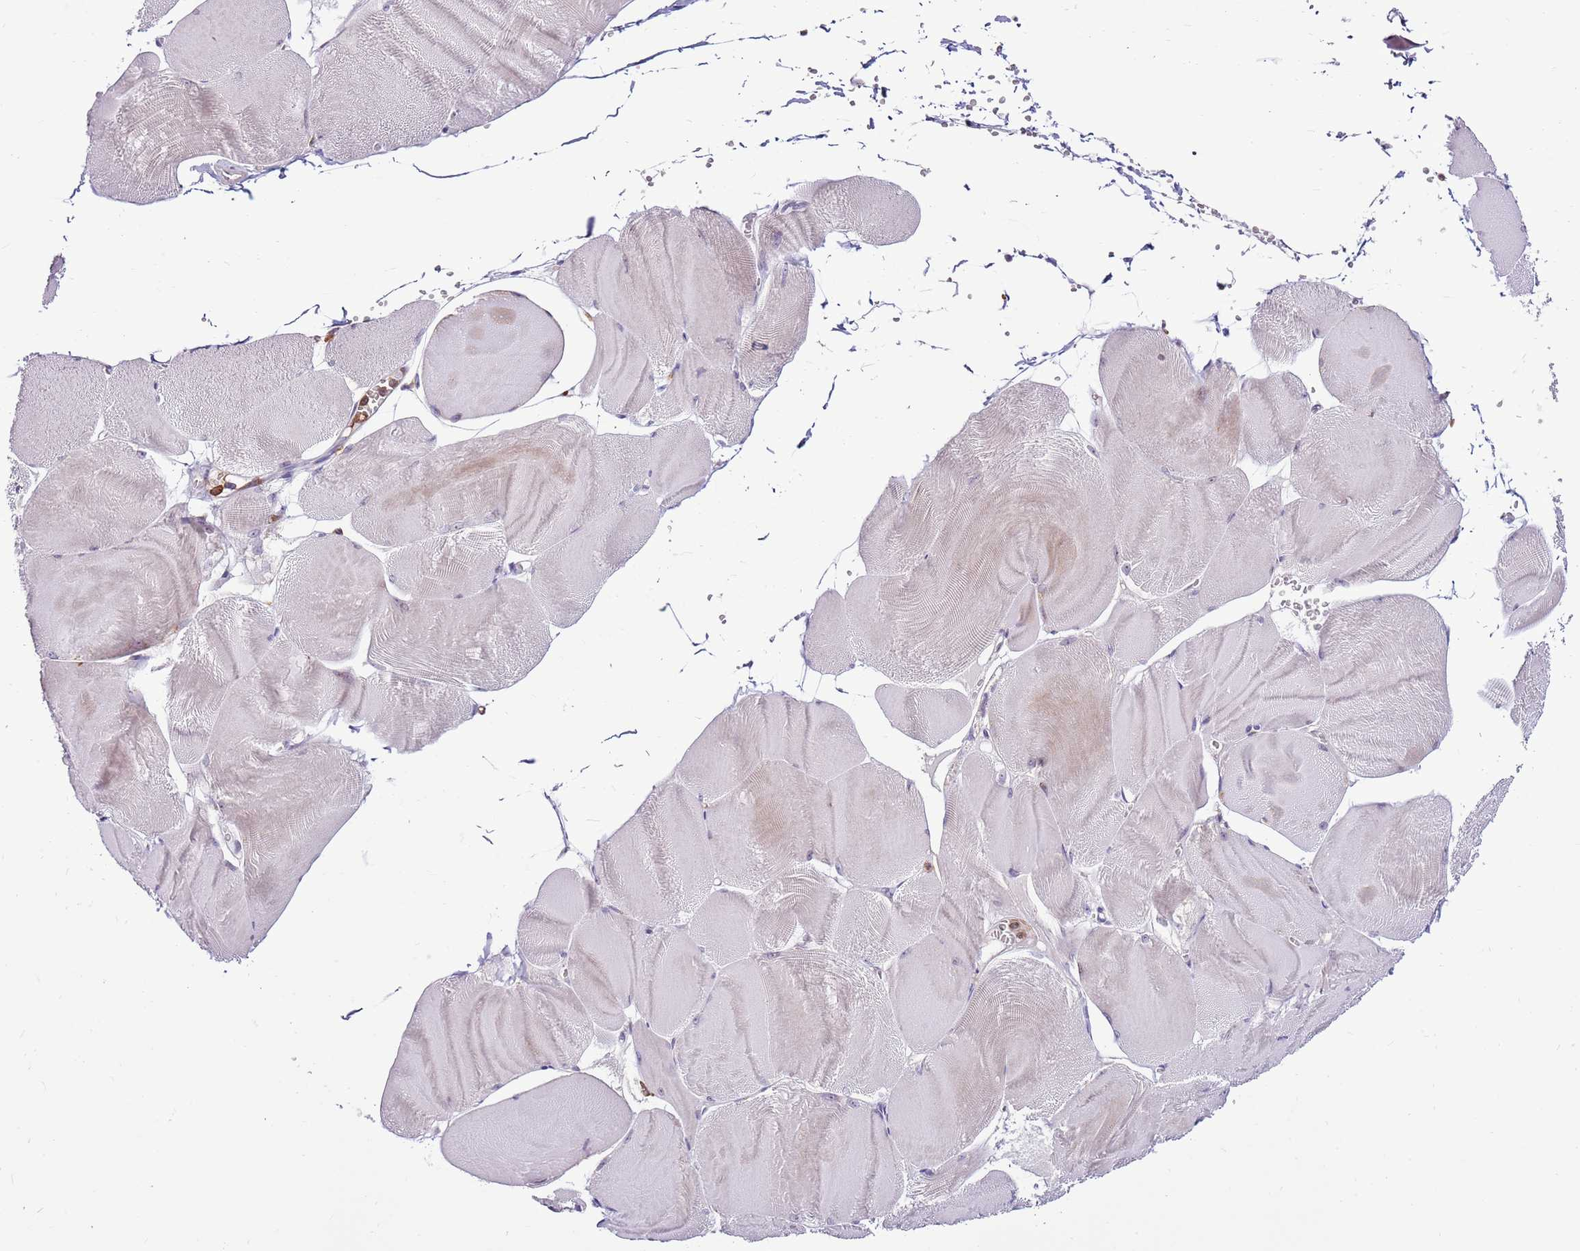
{"staining": {"intensity": "negative", "quantity": "none", "location": "none"}, "tissue": "skeletal muscle", "cell_type": "Myocytes", "image_type": "normal", "snomed": [{"axis": "morphology", "description": "Normal tissue, NOS"}, {"axis": "morphology", "description": "Basal cell carcinoma"}, {"axis": "topography", "description": "Skeletal muscle"}], "caption": "The image displays no staining of myocytes in unremarkable skeletal muscle.", "gene": "ZSWIM1", "patient": {"sex": "female", "age": 64}}